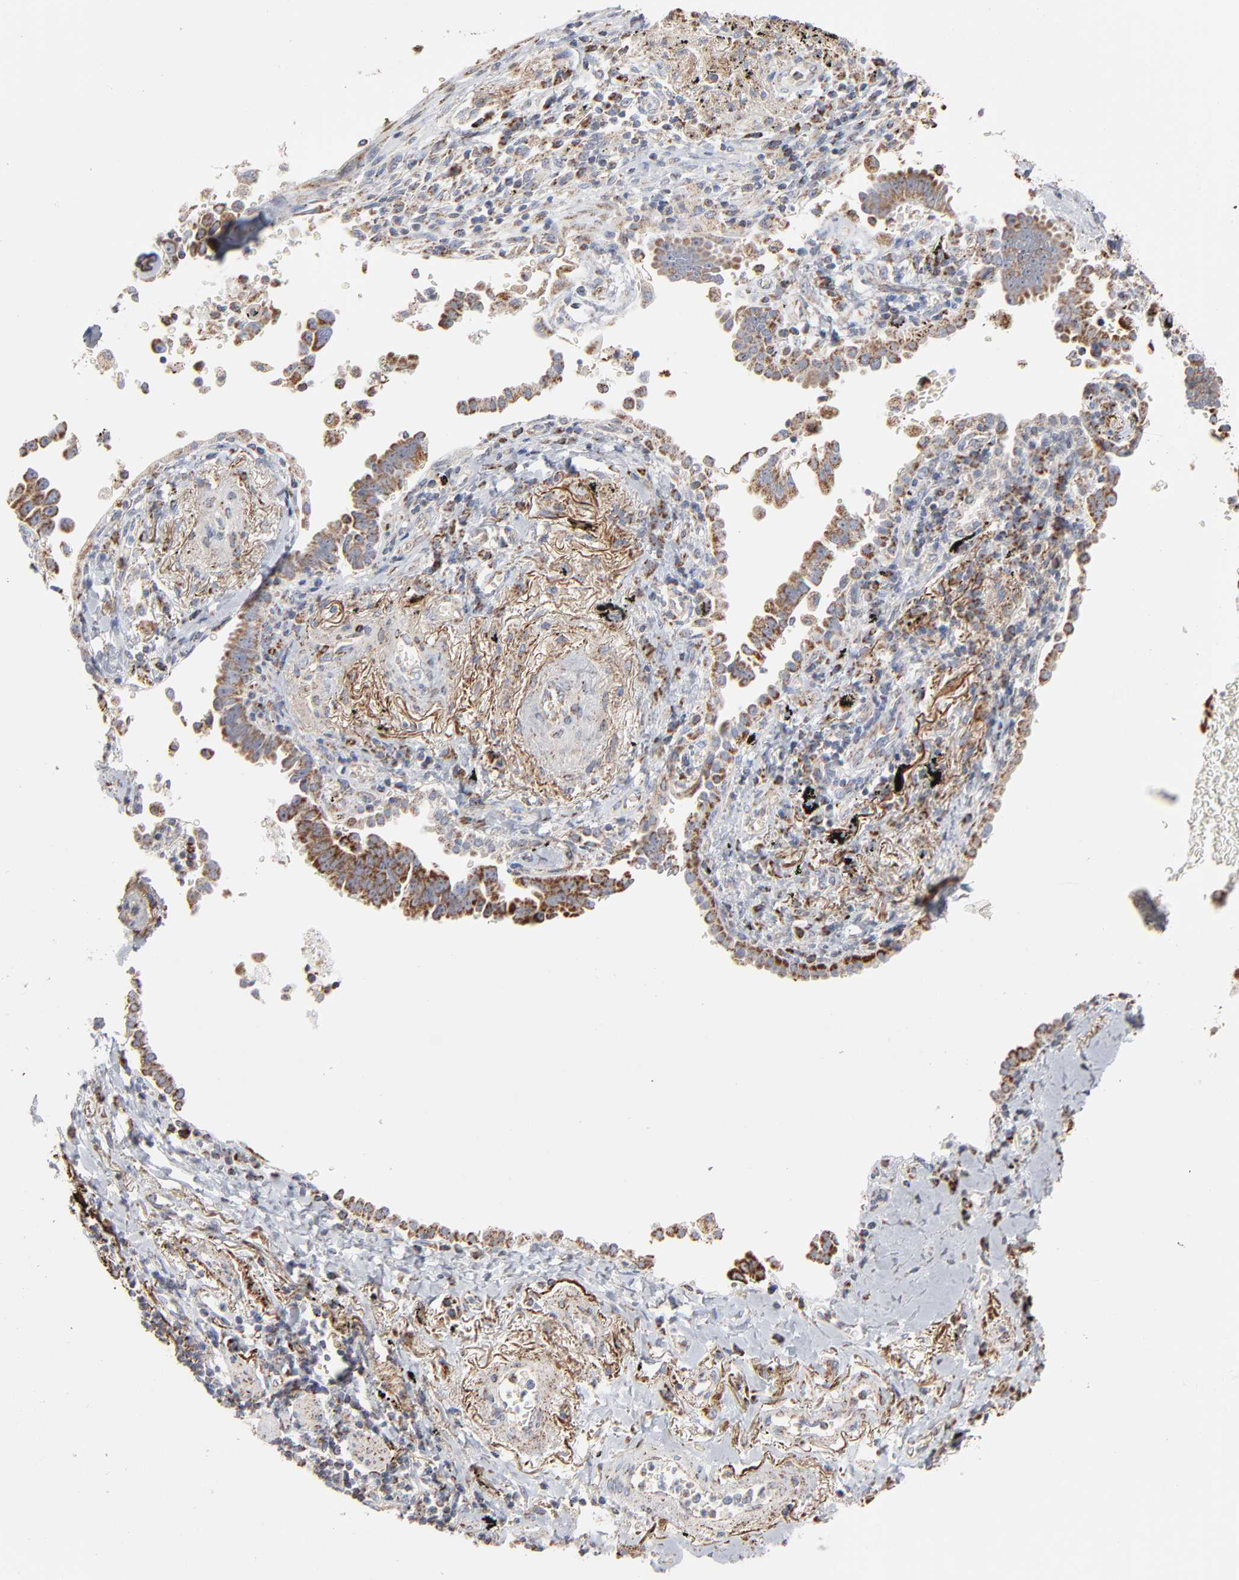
{"staining": {"intensity": "strong", "quantity": ">75%", "location": "cytoplasmic/membranous"}, "tissue": "lung cancer", "cell_type": "Tumor cells", "image_type": "cancer", "snomed": [{"axis": "morphology", "description": "Adenocarcinoma, NOS"}, {"axis": "topography", "description": "Lung"}], "caption": "This micrograph exhibits IHC staining of lung cancer (adenocarcinoma), with high strong cytoplasmic/membranous positivity in about >75% of tumor cells.", "gene": "UQCRC1", "patient": {"sex": "female", "age": 64}}